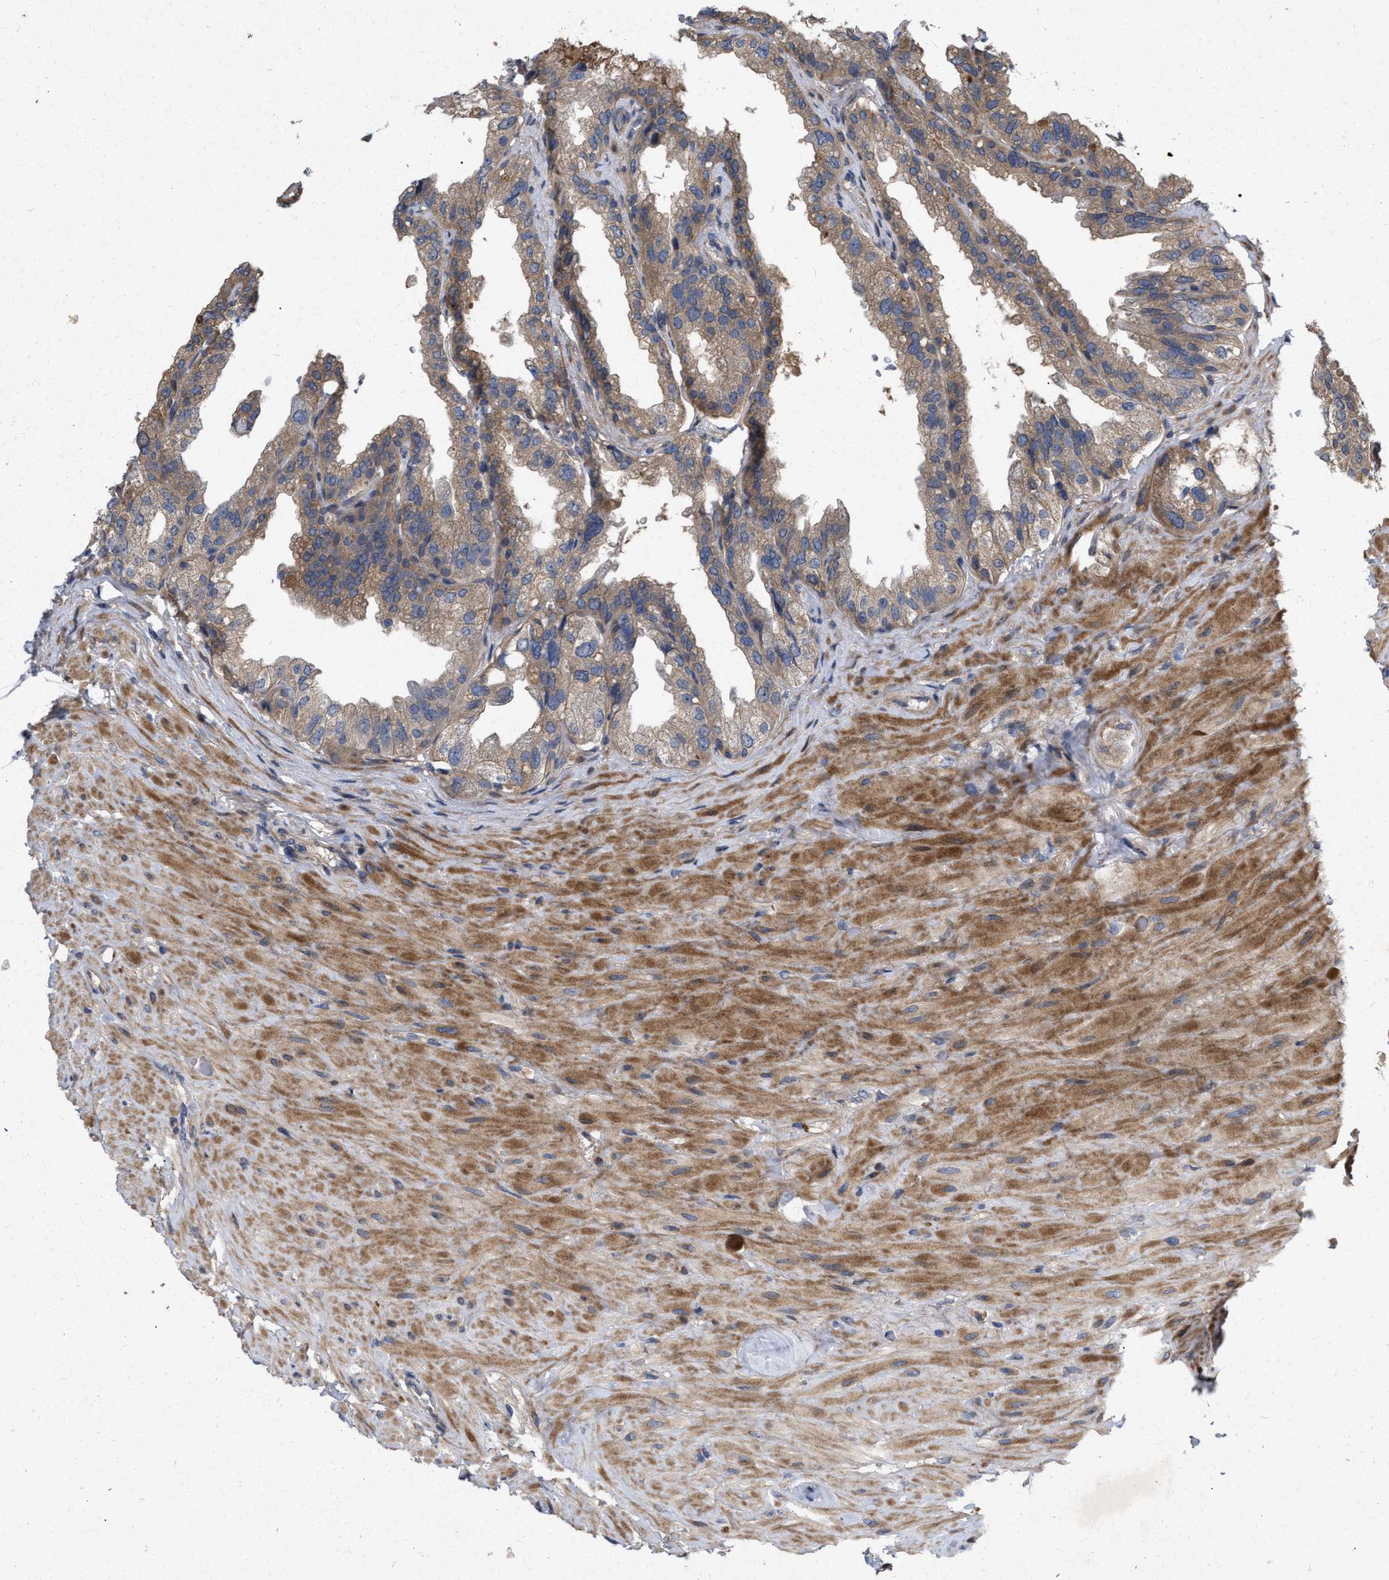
{"staining": {"intensity": "weak", "quantity": ">75%", "location": "cytoplasmic/membranous"}, "tissue": "seminal vesicle", "cell_type": "Glandular cells", "image_type": "normal", "snomed": [{"axis": "morphology", "description": "Normal tissue, NOS"}, {"axis": "topography", "description": "Seminal veicle"}], "caption": "A histopathology image of human seminal vesicle stained for a protein exhibits weak cytoplasmic/membranous brown staining in glandular cells. The protein is shown in brown color, while the nuclei are stained blue.", "gene": "CDKN2C", "patient": {"sex": "male", "age": 68}}